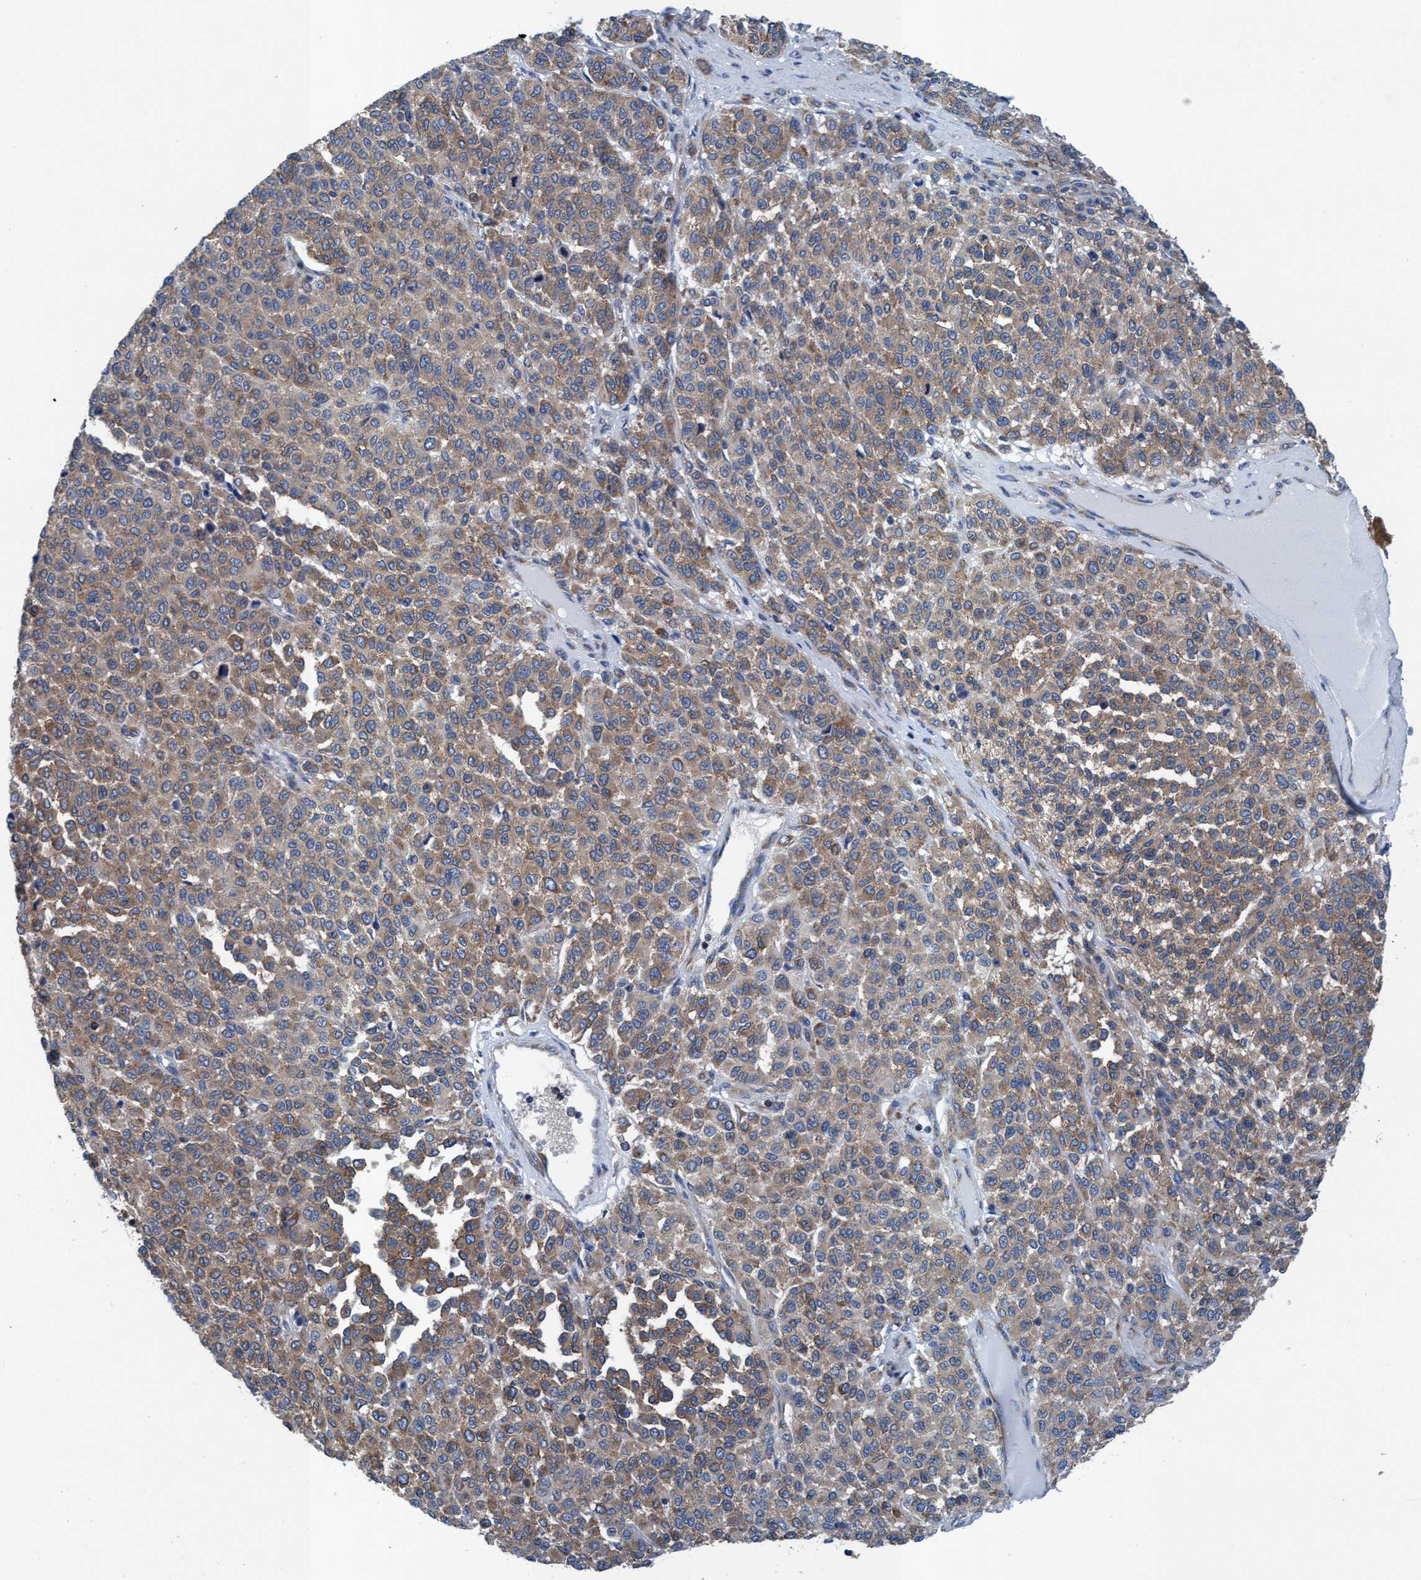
{"staining": {"intensity": "moderate", "quantity": ">75%", "location": "cytoplasmic/membranous"}, "tissue": "melanoma", "cell_type": "Tumor cells", "image_type": "cancer", "snomed": [{"axis": "morphology", "description": "Malignant melanoma, Metastatic site"}, {"axis": "topography", "description": "Pancreas"}], "caption": "Melanoma stained for a protein (brown) displays moderate cytoplasmic/membranous positive positivity in approximately >75% of tumor cells.", "gene": "NMT1", "patient": {"sex": "female", "age": 30}}